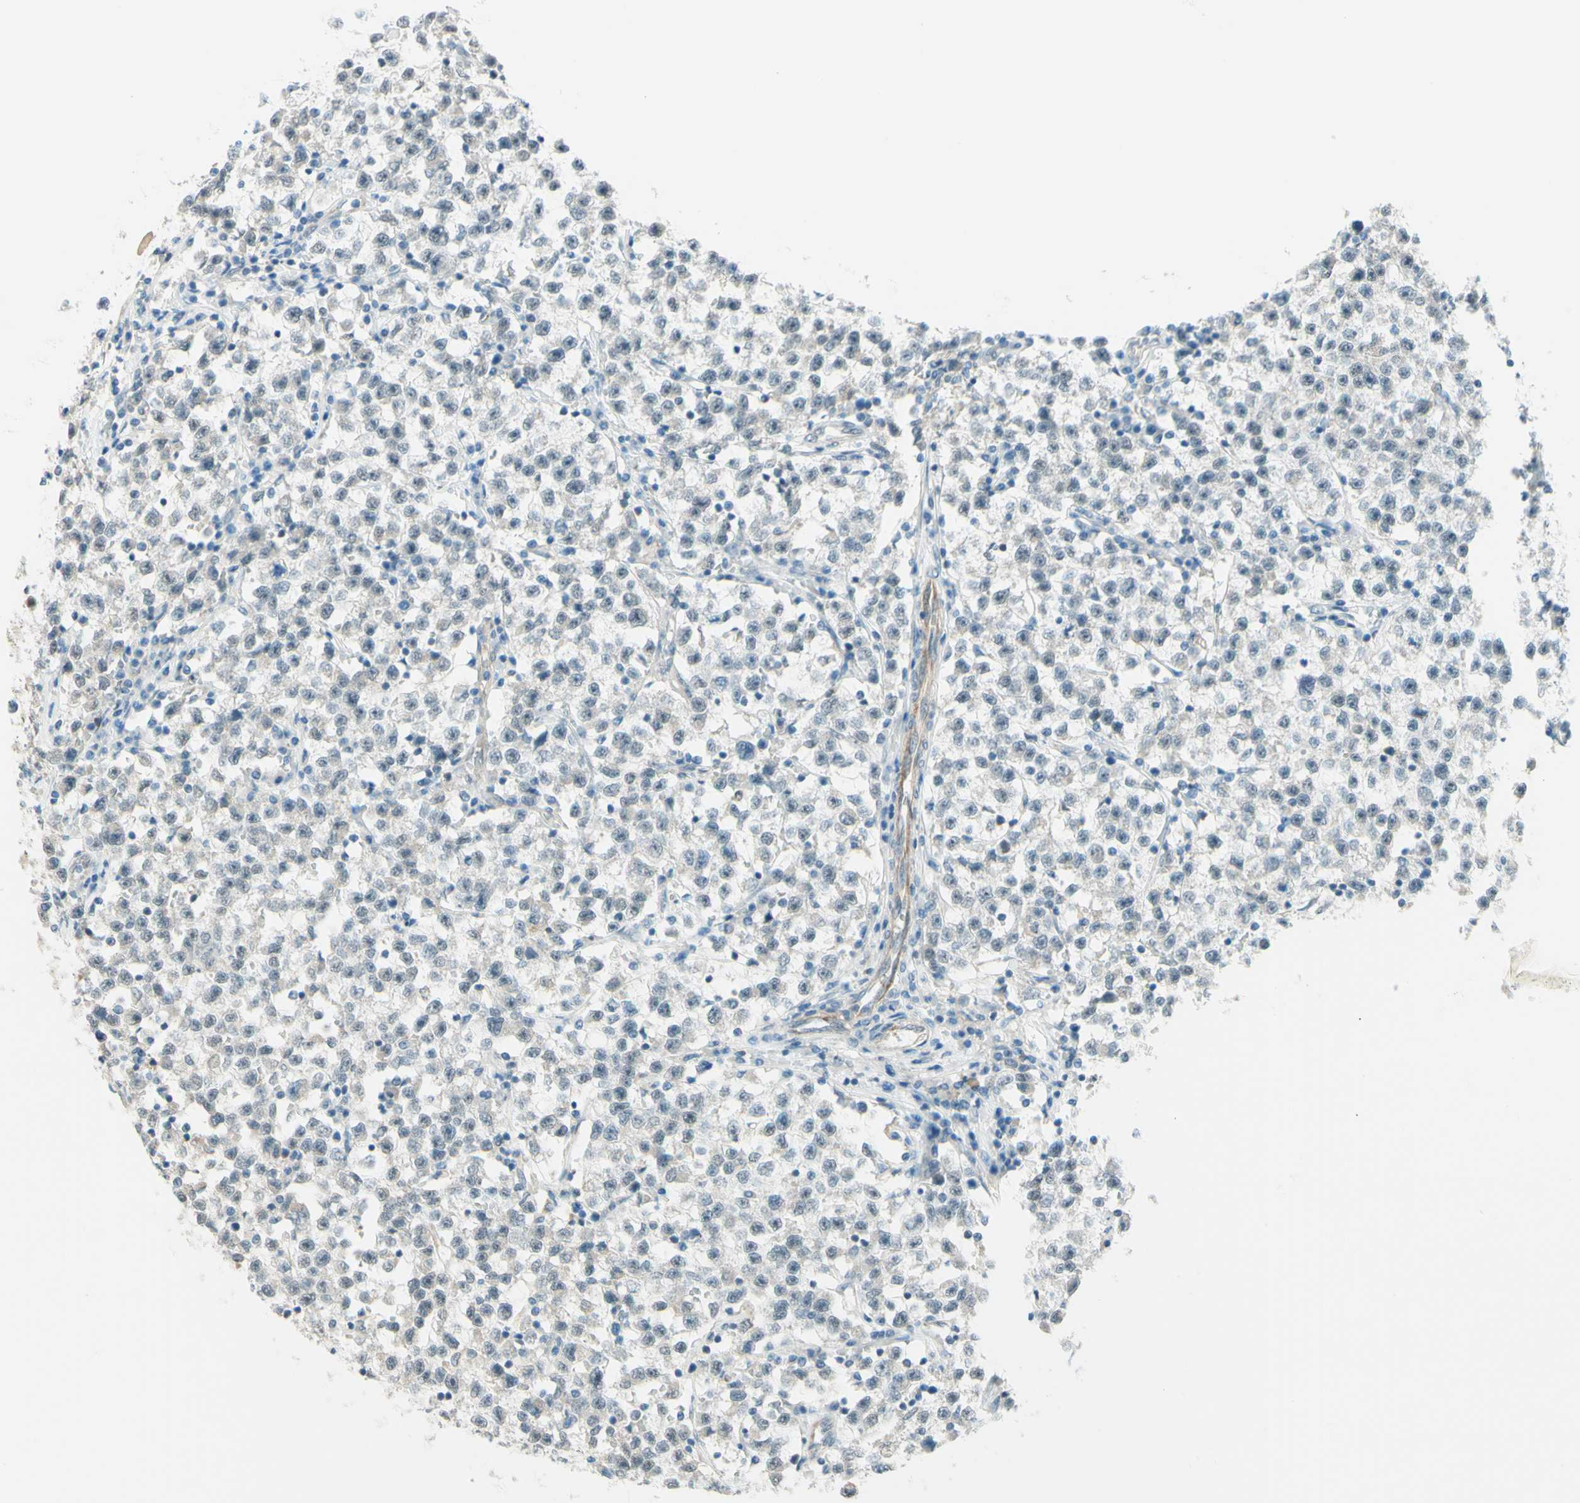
{"staining": {"intensity": "weak", "quantity": "<25%", "location": "nuclear"}, "tissue": "testis cancer", "cell_type": "Tumor cells", "image_type": "cancer", "snomed": [{"axis": "morphology", "description": "Seminoma, NOS"}, {"axis": "topography", "description": "Testis"}], "caption": "Tumor cells show no significant expression in testis cancer.", "gene": "JPH1", "patient": {"sex": "male", "age": 22}}